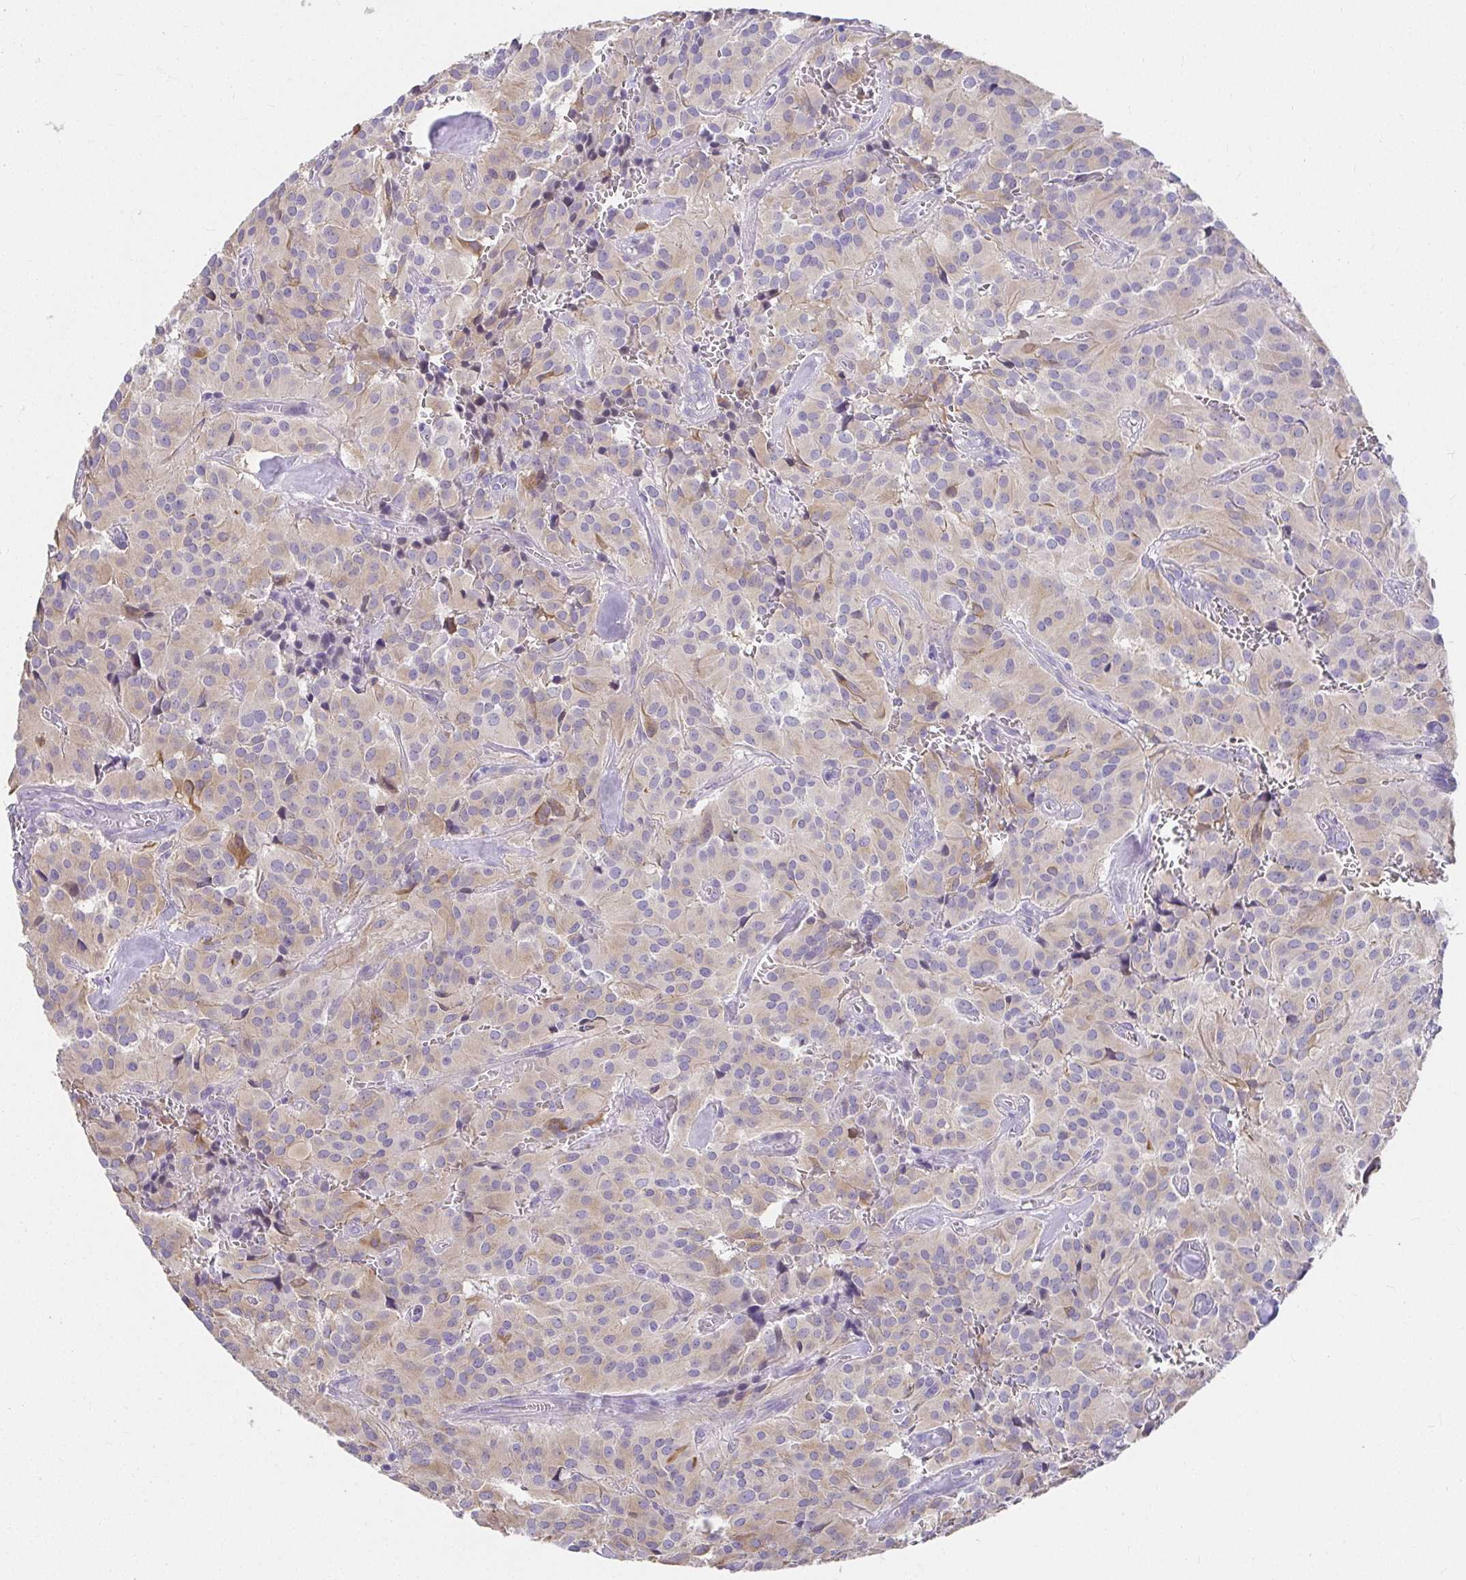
{"staining": {"intensity": "weak", "quantity": "<25%", "location": "cytoplasmic/membranous"}, "tissue": "glioma", "cell_type": "Tumor cells", "image_type": "cancer", "snomed": [{"axis": "morphology", "description": "Glioma, malignant, Low grade"}, {"axis": "topography", "description": "Brain"}], "caption": "This is a histopathology image of immunohistochemistry staining of glioma, which shows no staining in tumor cells.", "gene": "VGLL1", "patient": {"sex": "male", "age": 42}}